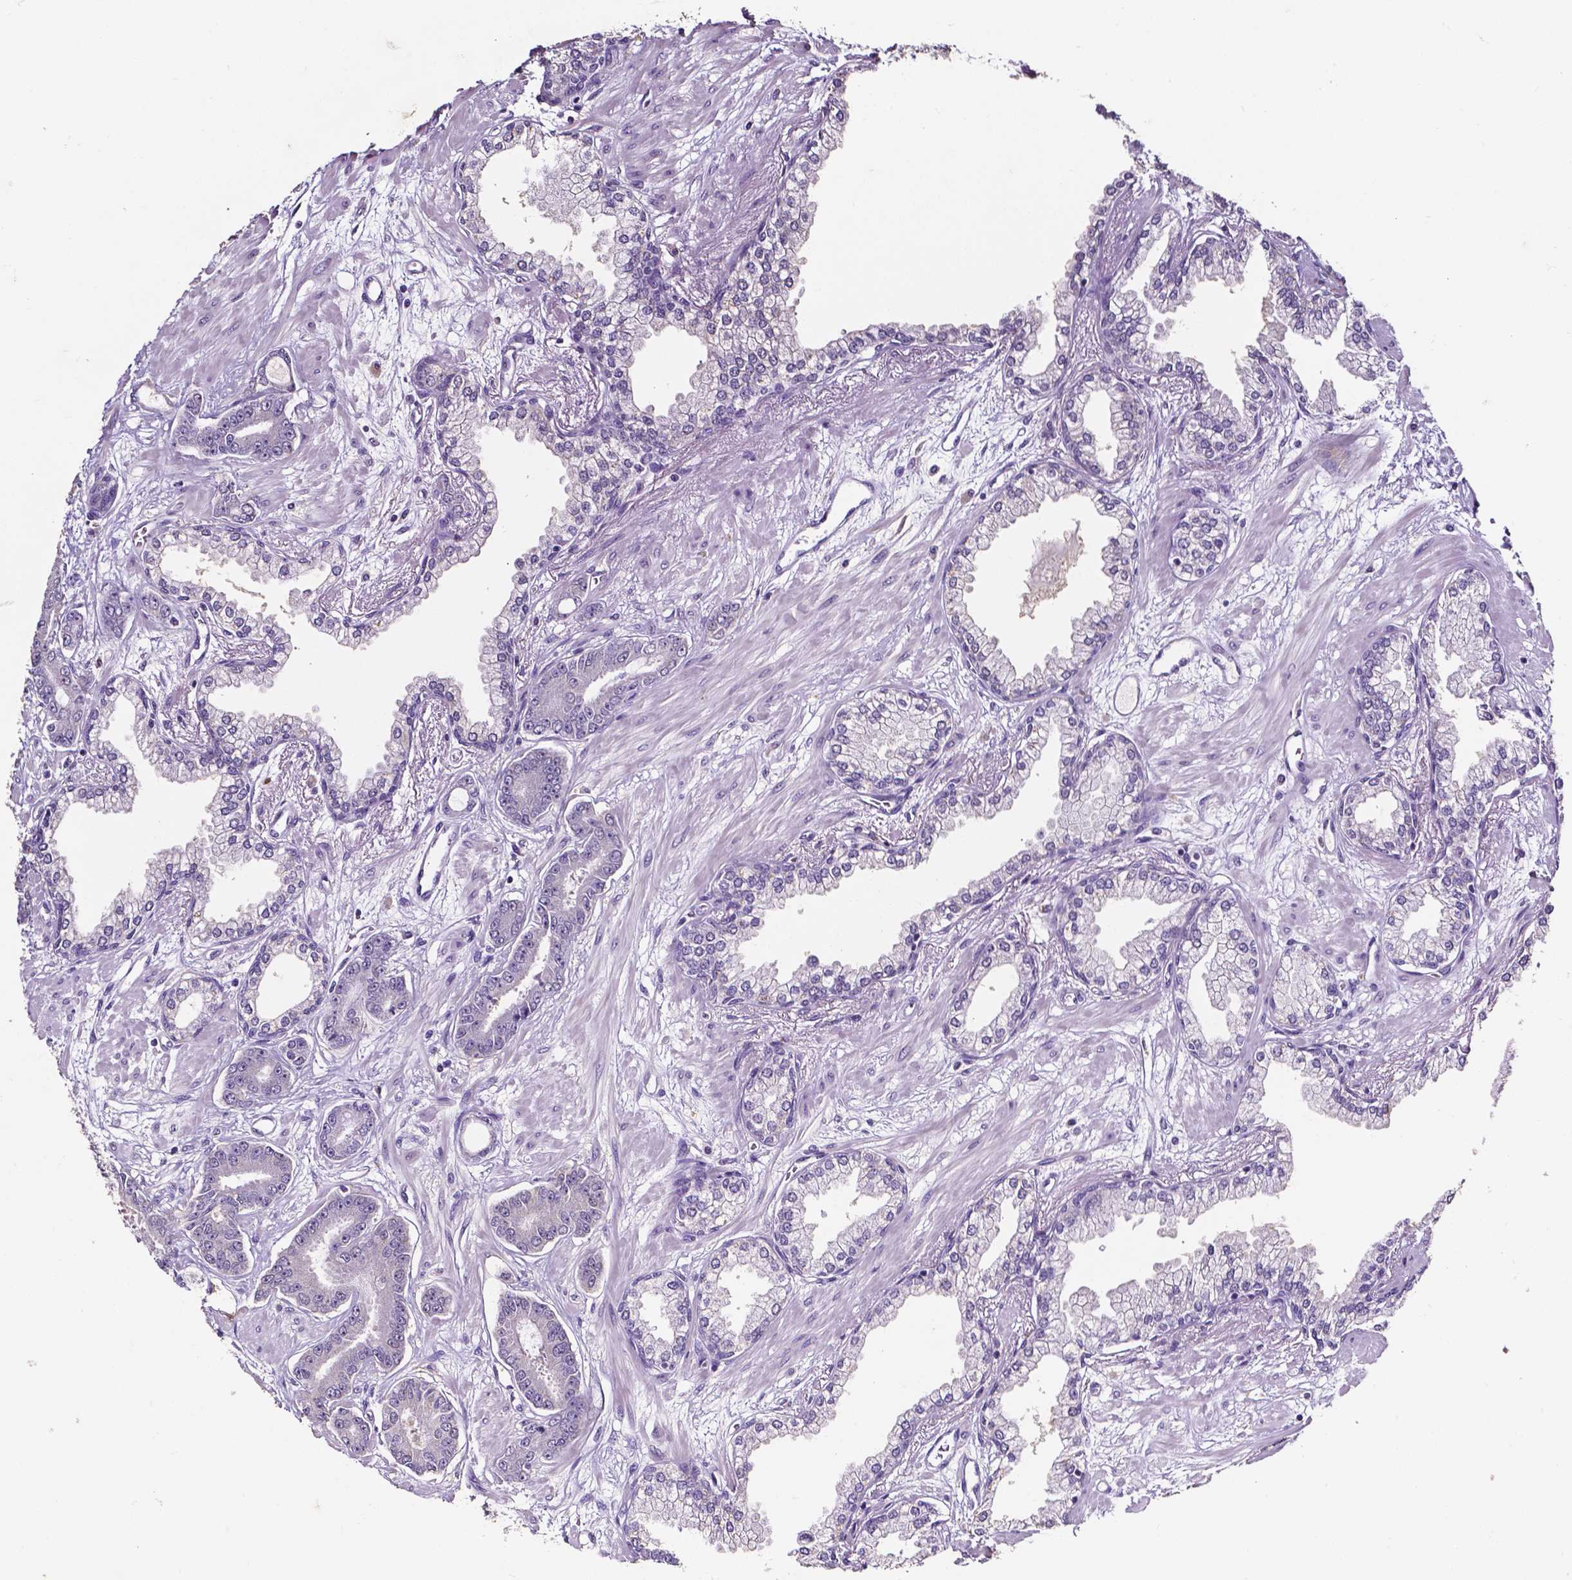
{"staining": {"intensity": "negative", "quantity": "none", "location": "none"}, "tissue": "prostate cancer", "cell_type": "Tumor cells", "image_type": "cancer", "snomed": [{"axis": "morphology", "description": "Adenocarcinoma, Low grade"}, {"axis": "topography", "description": "Prostate"}], "caption": "Prostate cancer was stained to show a protein in brown. There is no significant expression in tumor cells. Nuclei are stained in blue.", "gene": "PSAT1", "patient": {"sex": "male", "age": 64}}